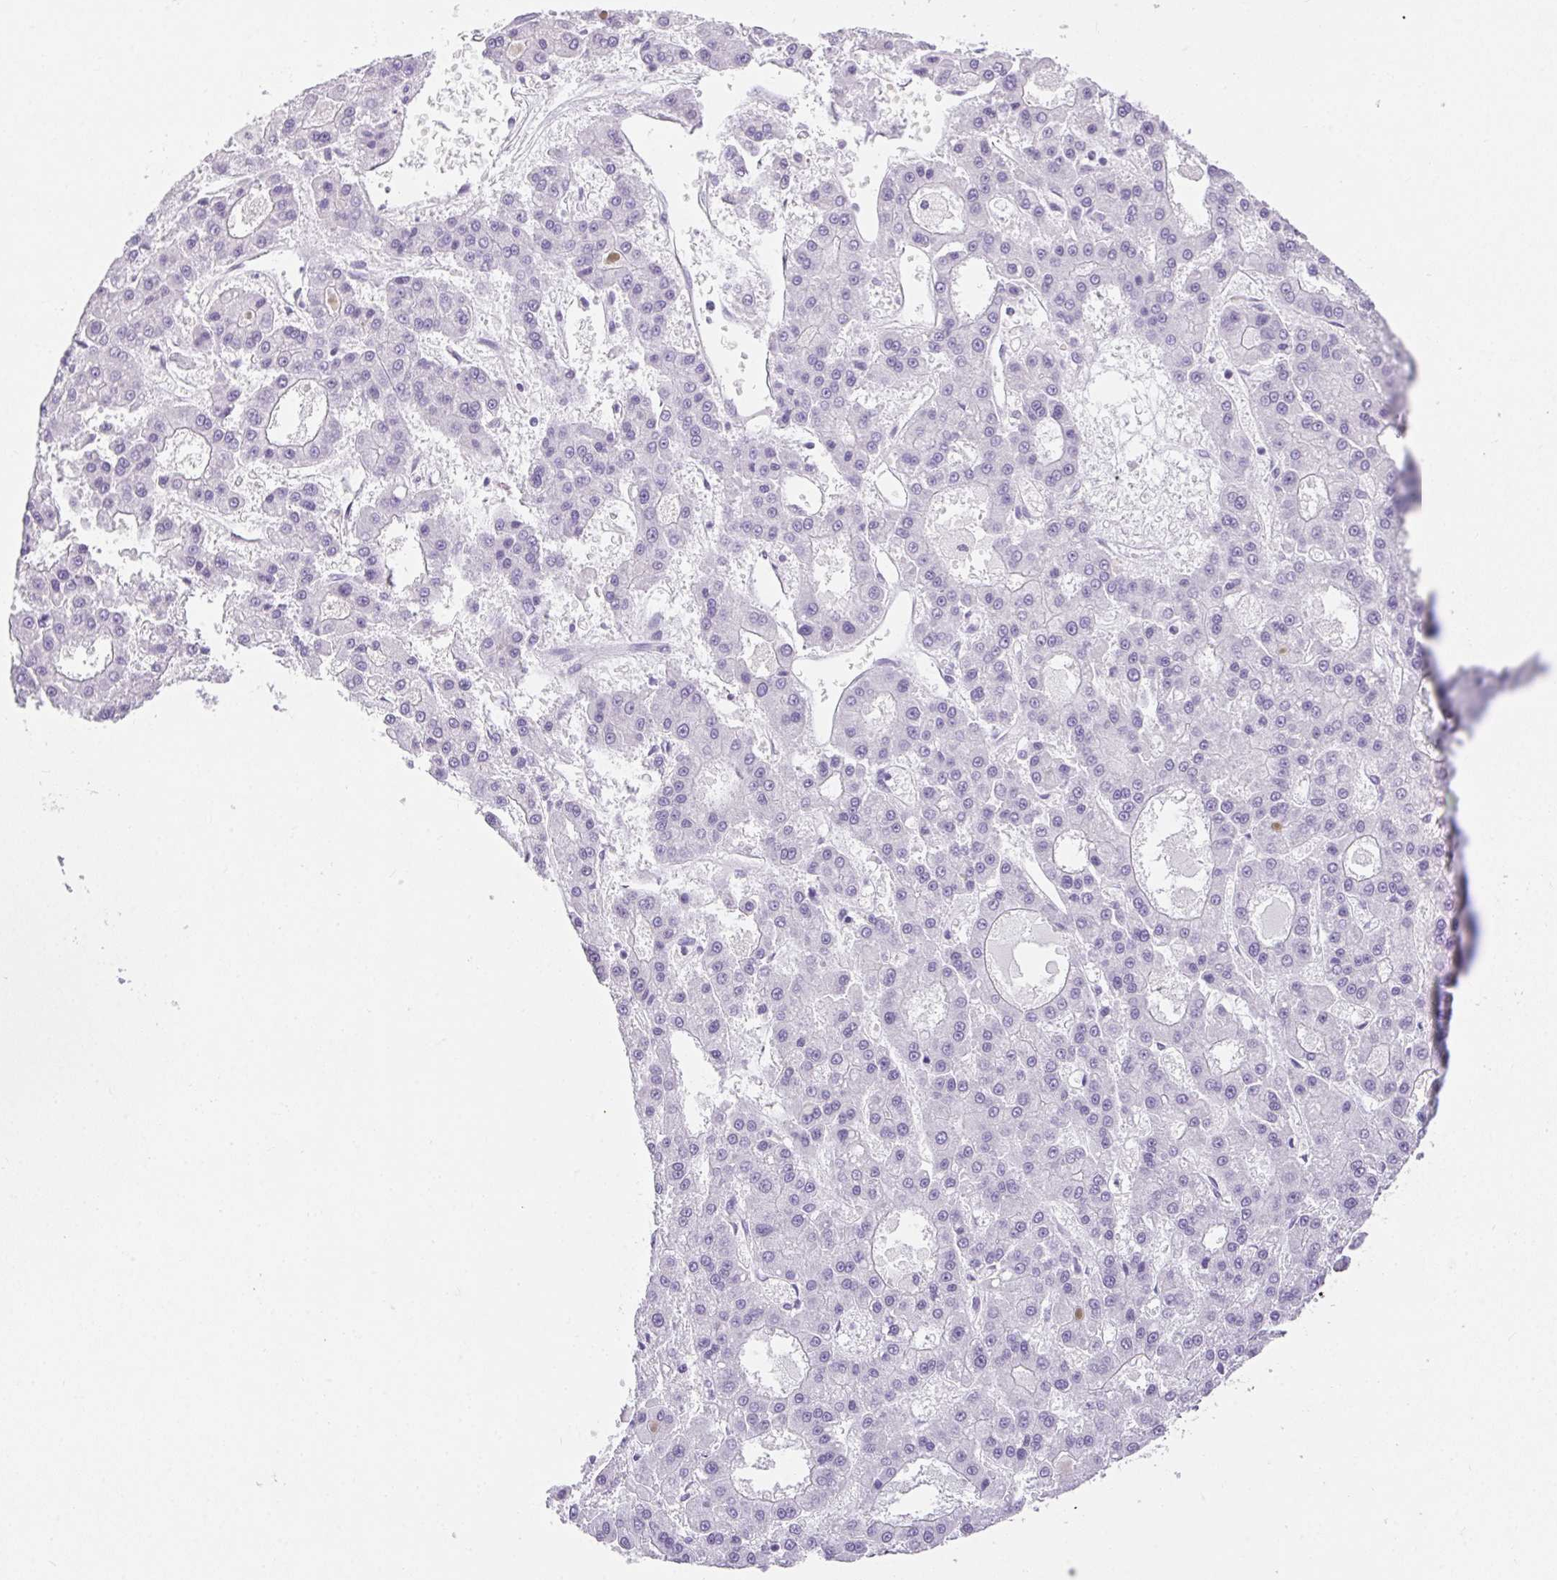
{"staining": {"intensity": "negative", "quantity": "none", "location": "none"}, "tissue": "liver cancer", "cell_type": "Tumor cells", "image_type": "cancer", "snomed": [{"axis": "morphology", "description": "Carcinoma, Hepatocellular, NOS"}, {"axis": "topography", "description": "Liver"}], "caption": "DAB (3,3'-diaminobenzidine) immunohistochemical staining of liver cancer (hepatocellular carcinoma) exhibits no significant positivity in tumor cells.", "gene": "PLPPR3", "patient": {"sex": "male", "age": 70}}